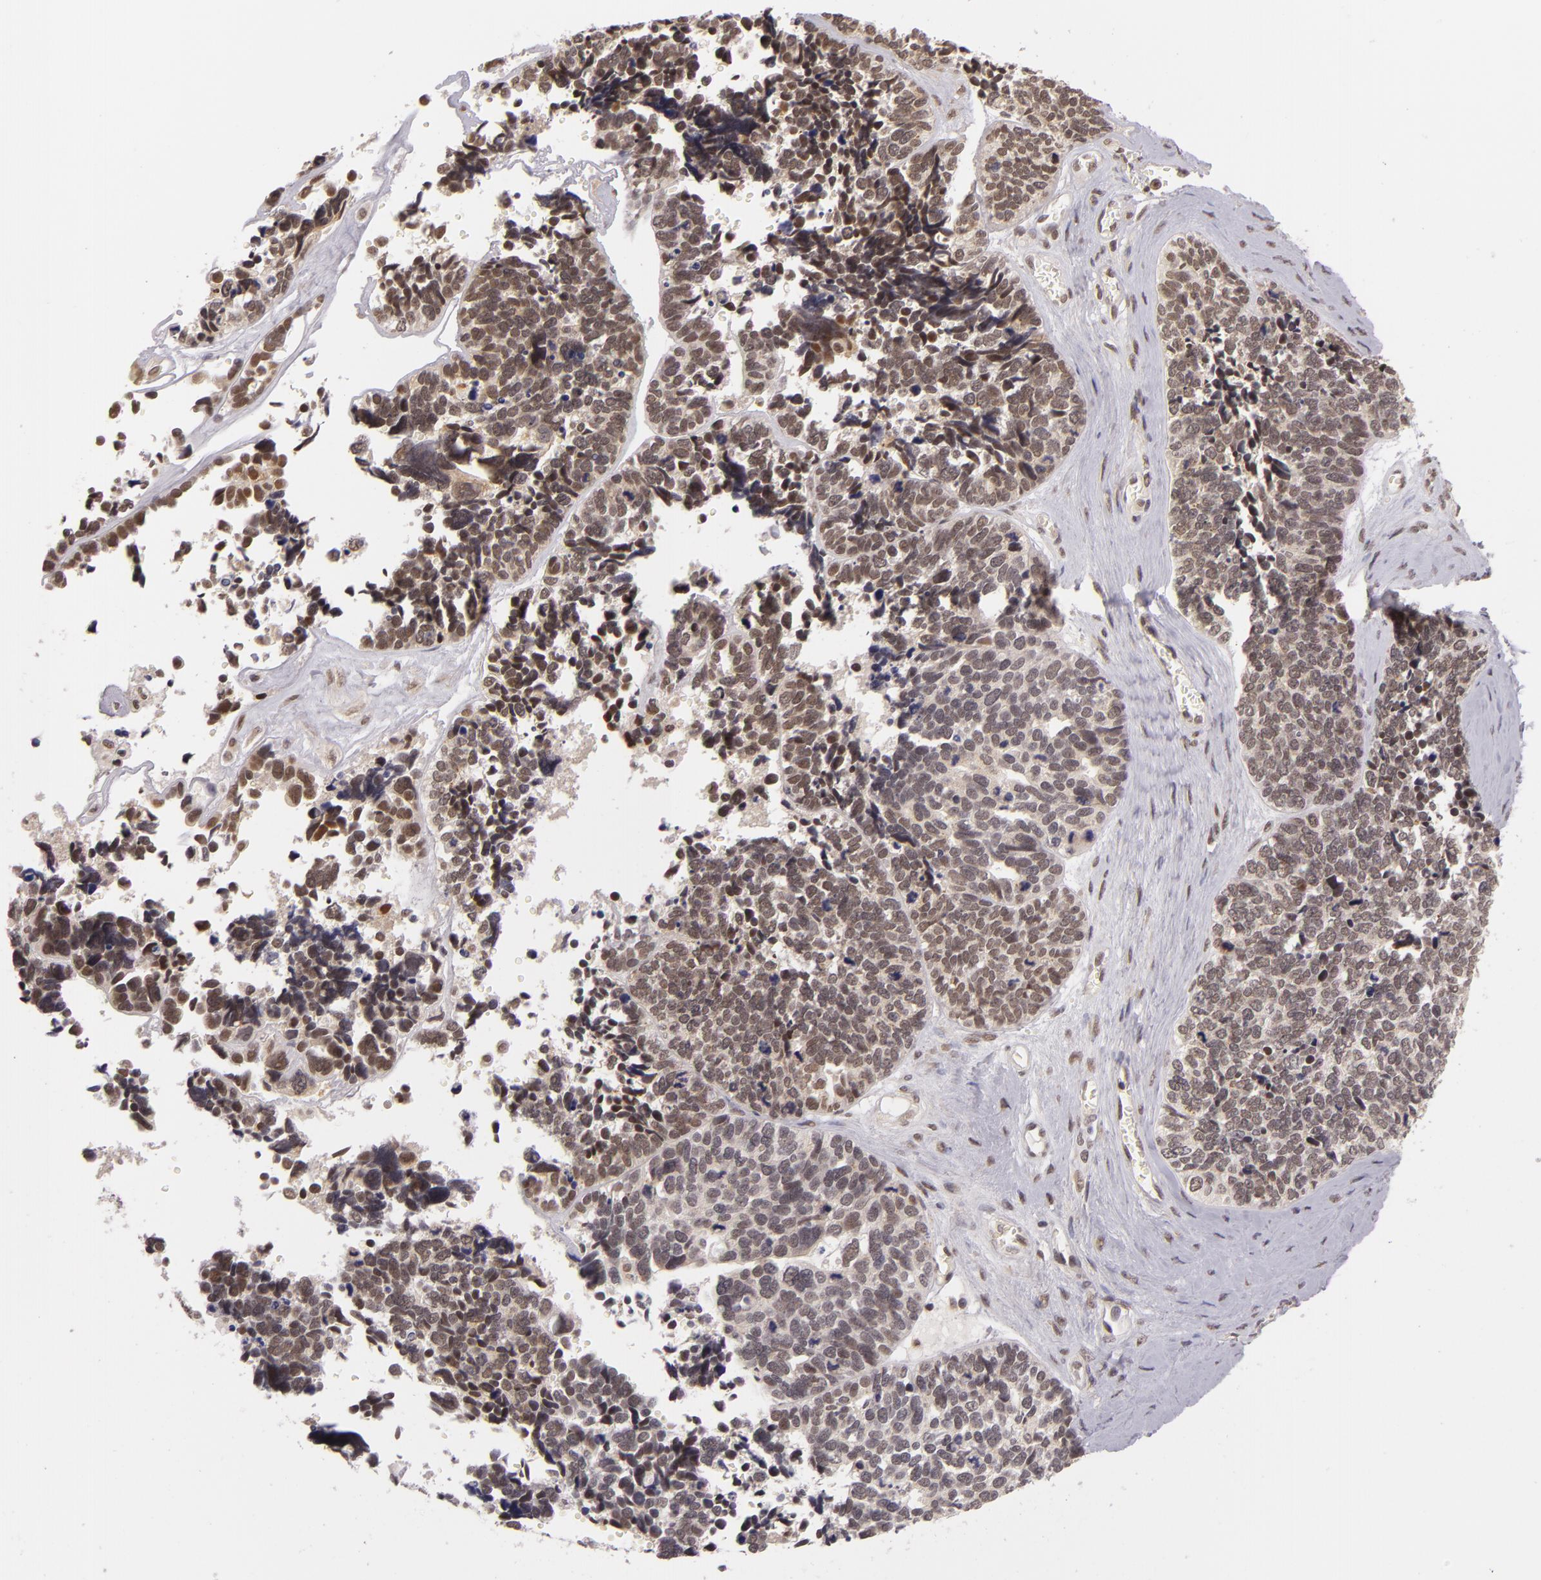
{"staining": {"intensity": "moderate", "quantity": "25%-75%", "location": "nuclear"}, "tissue": "ovarian cancer", "cell_type": "Tumor cells", "image_type": "cancer", "snomed": [{"axis": "morphology", "description": "Cystadenocarcinoma, serous, NOS"}, {"axis": "topography", "description": "Ovary"}], "caption": "Brown immunohistochemical staining in human ovarian cancer (serous cystadenocarcinoma) displays moderate nuclear expression in approximately 25%-75% of tumor cells.", "gene": "ALX1", "patient": {"sex": "female", "age": 77}}